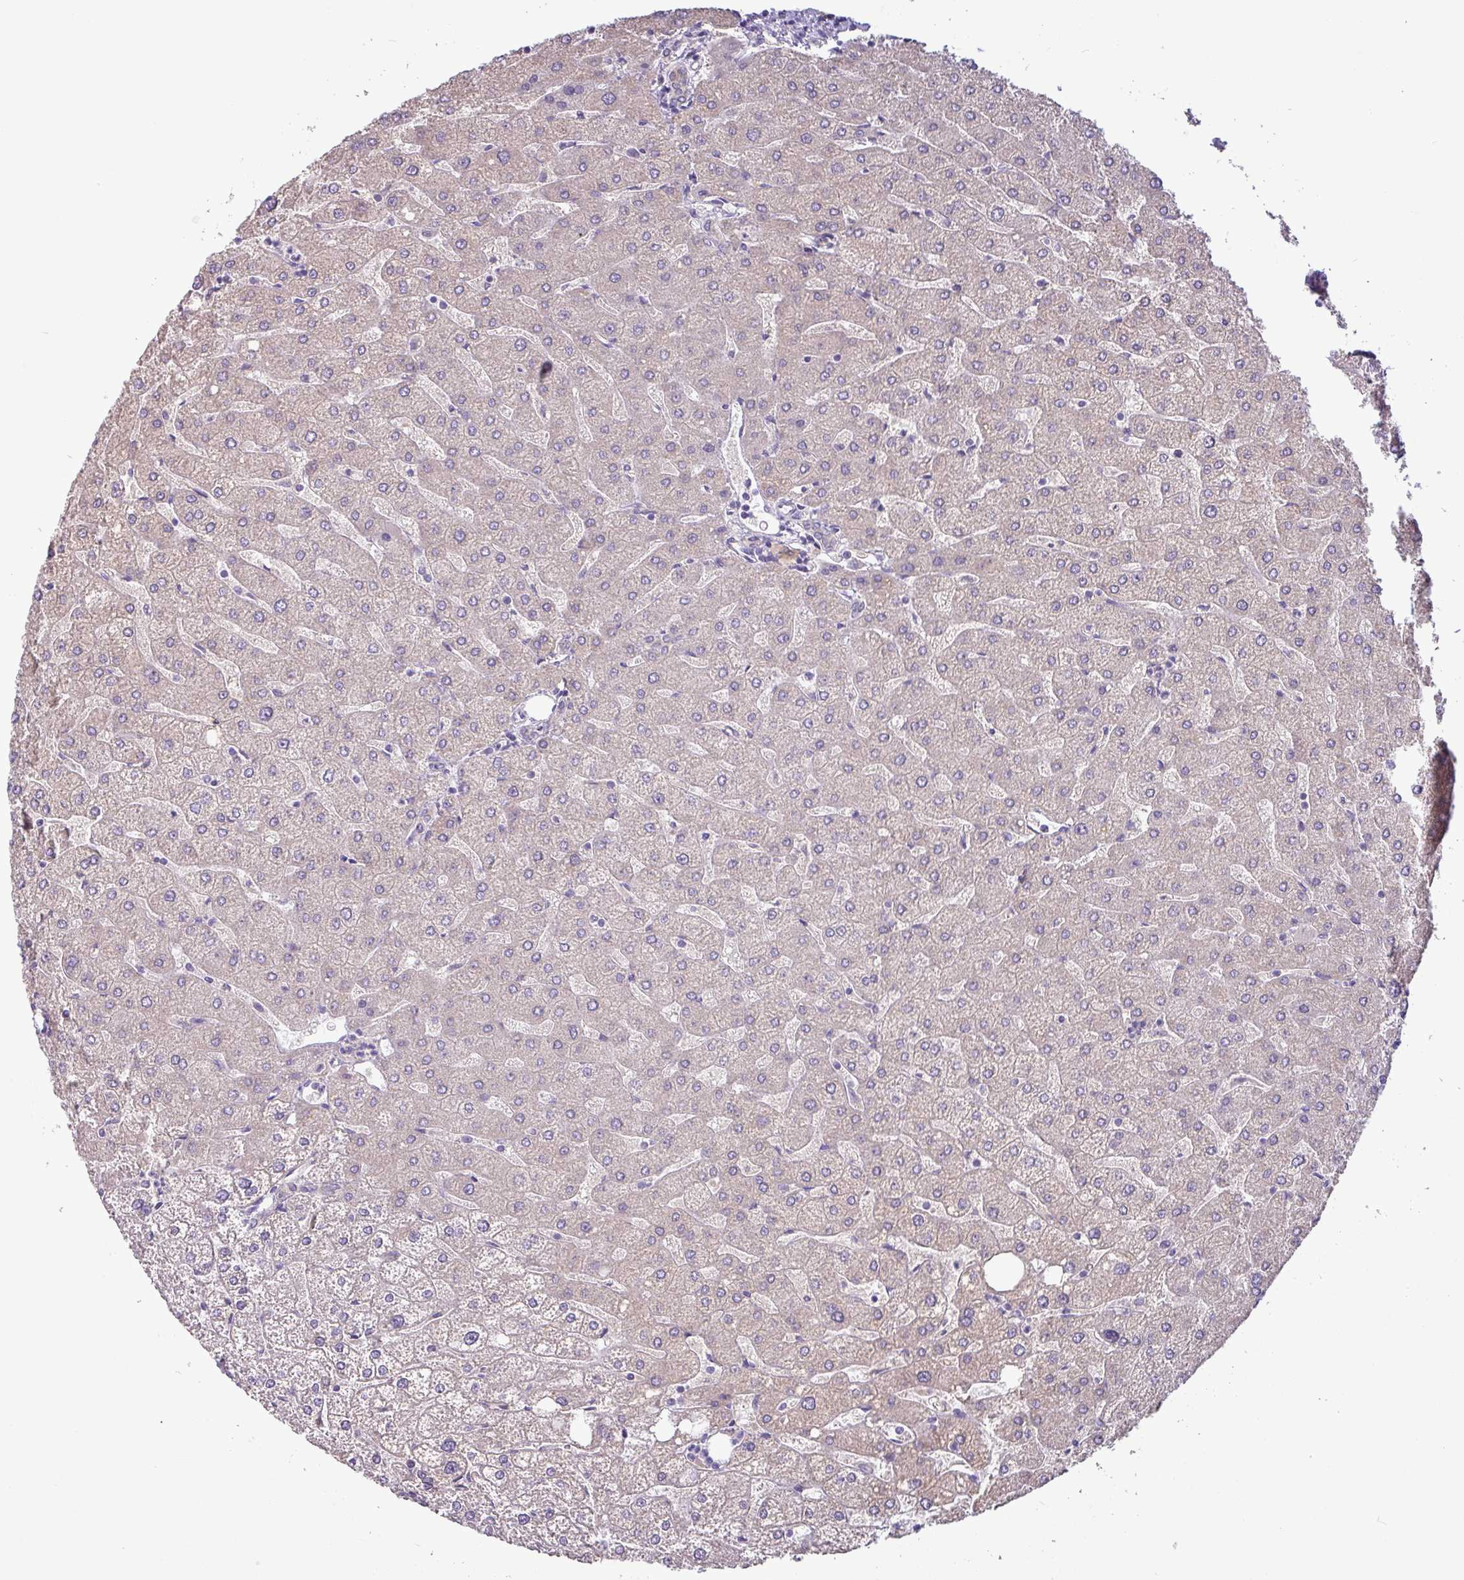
{"staining": {"intensity": "negative", "quantity": "none", "location": "none"}, "tissue": "liver", "cell_type": "Cholangiocytes", "image_type": "normal", "snomed": [{"axis": "morphology", "description": "Normal tissue, NOS"}, {"axis": "topography", "description": "Liver"}], "caption": "Immunohistochemical staining of unremarkable liver shows no significant staining in cholangiocytes. Brightfield microscopy of immunohistochemistry stained with DAB (3,3'-diaminobenzidine) (brown) and hematoxylin (blue), captured at high magnification.", "gene": "GALNT12", "patient": {"sex": "male", "age": 67}}